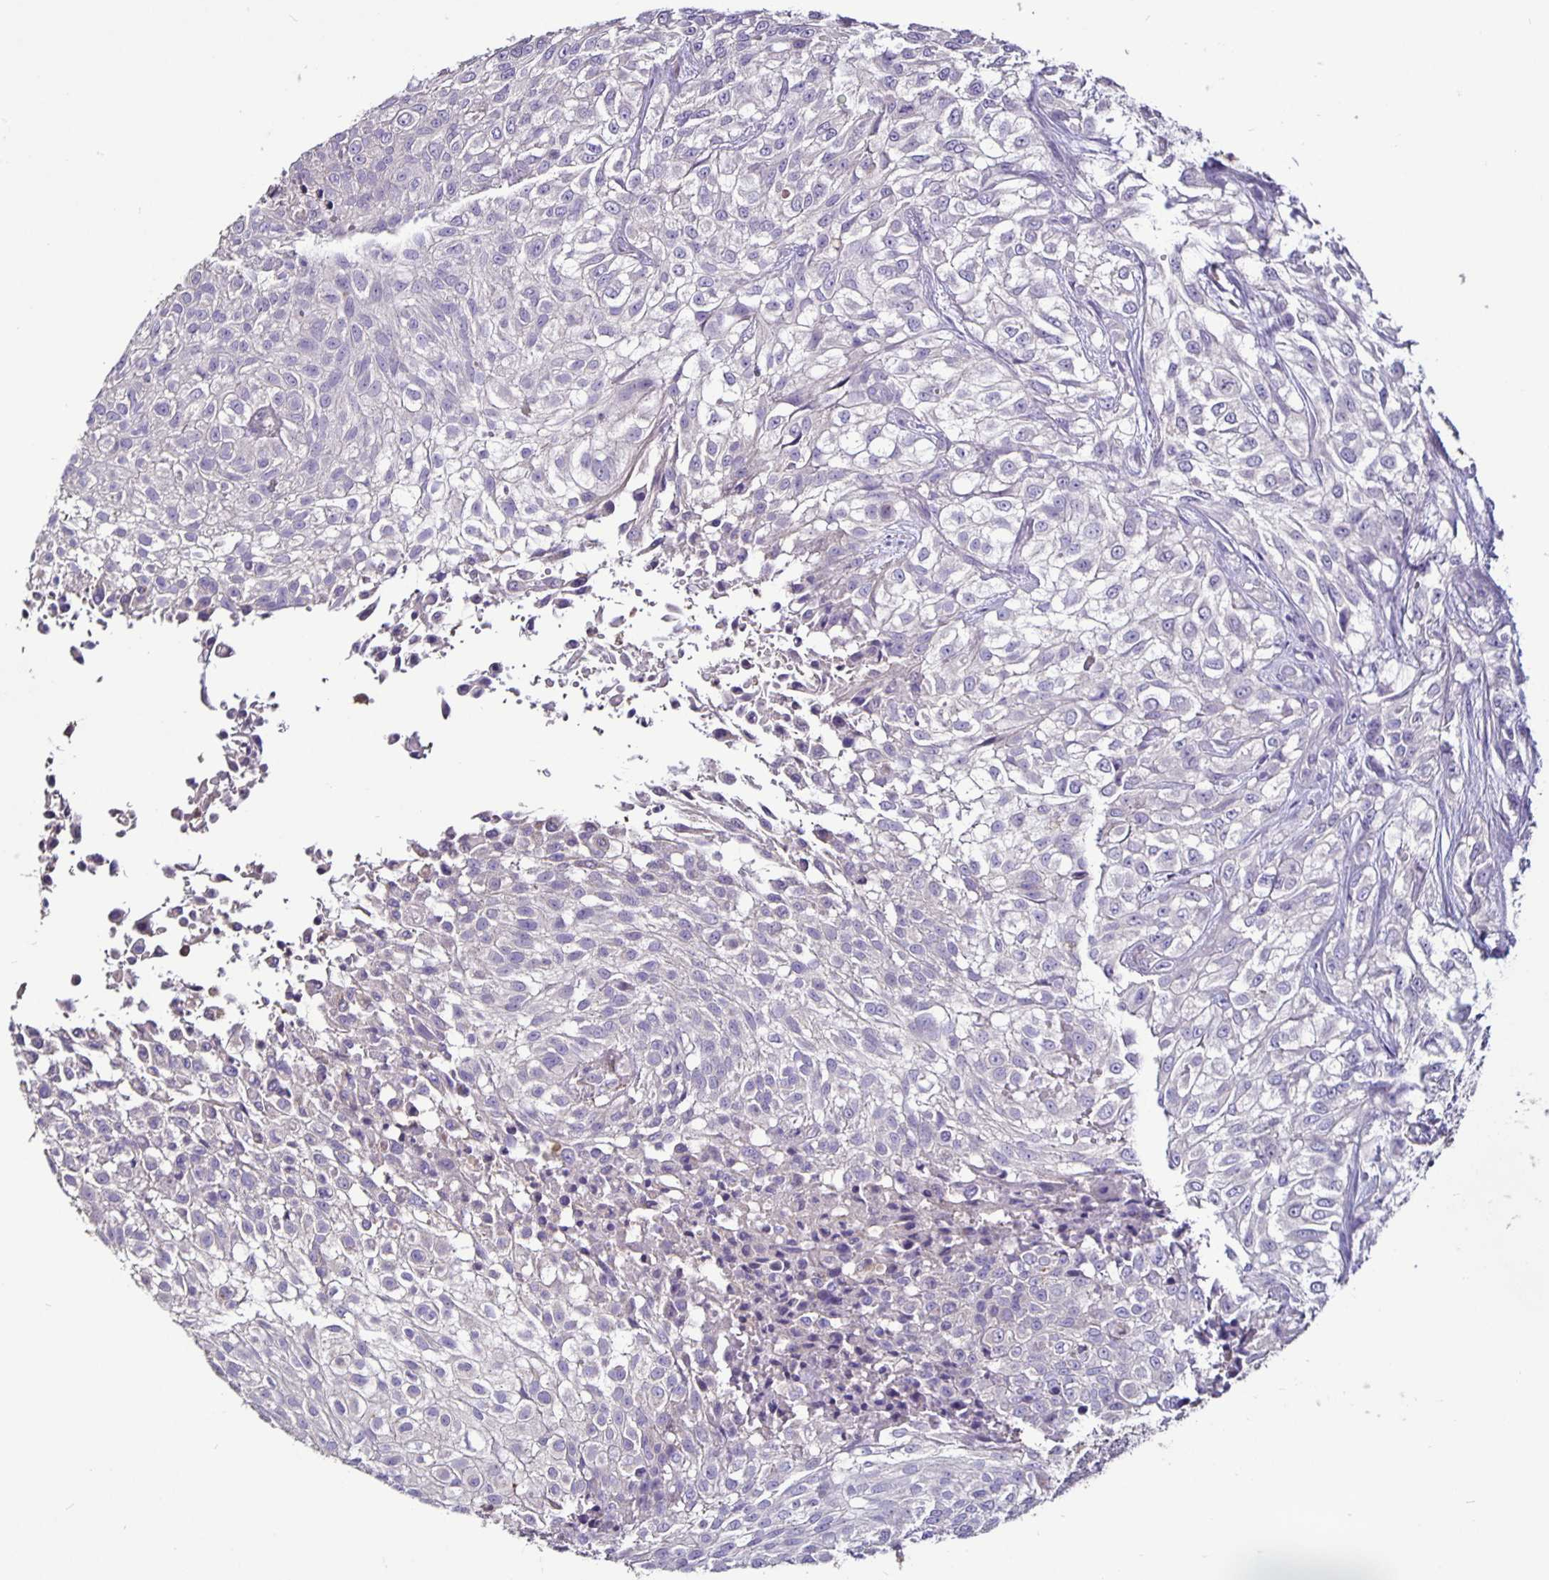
{"staining": {"intensity": "negative", "quantity": "none", "location": "none"}, "tissue": "urothelial cancer", "cell_type": "Tumor cells", "image_type": "cancer", "snomed": [{"axis": "morphology", "description": "Urothelial carcinoma, High grade"}, {"axis": "topography", "description": "Urinary bladder"}], "caption": "Tumor cells are negative for protein expression in human urothelial carcinoma (high-grade).", "gene": "FCER1A", "patient": {"sex": "male", "age": 56}}